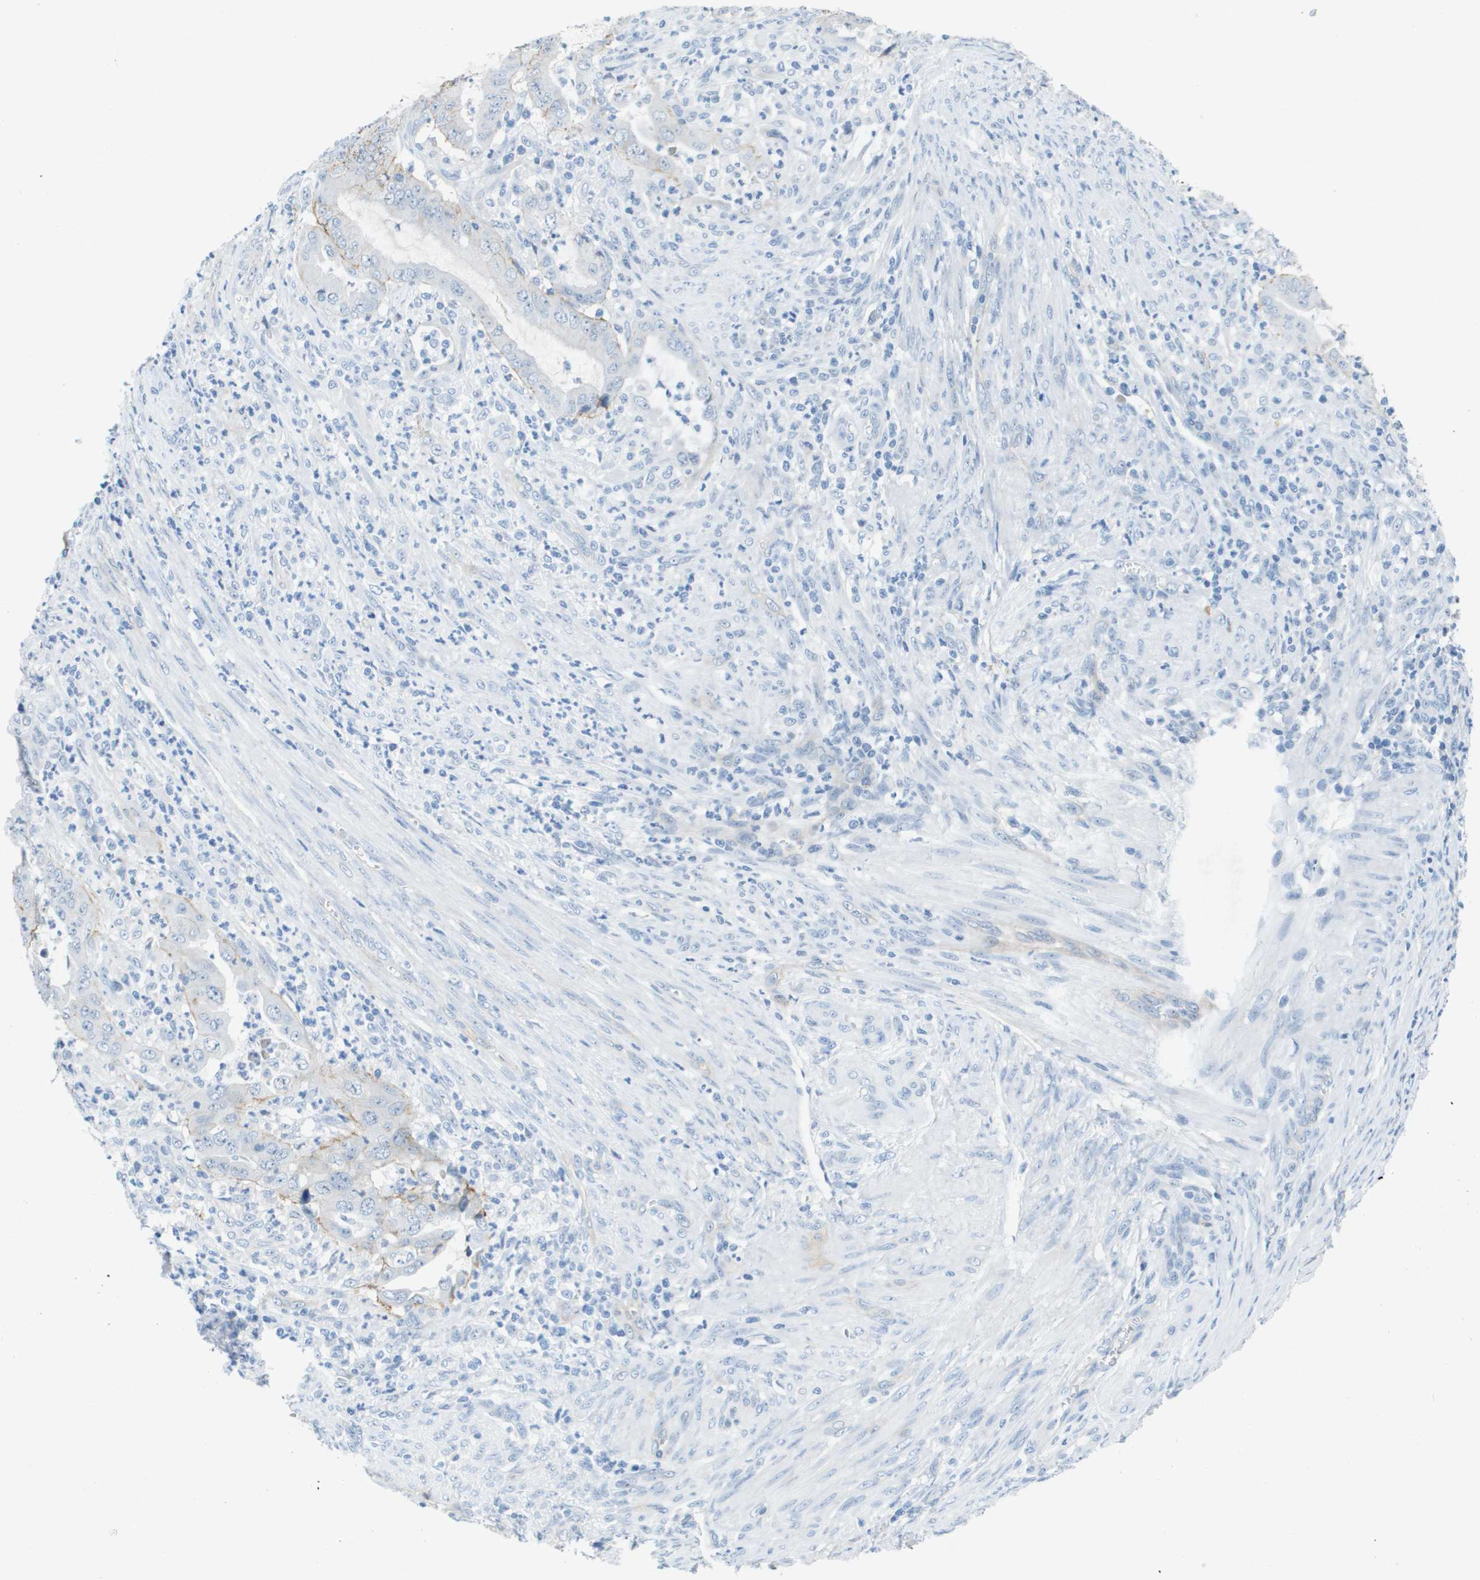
{"staining": {"intensity": "negative", "quantity": "none", "location": "none"}, "tissue": "endometrial cancer", "cell_type": "Tumor cells", "image_type": "cancer", "snomed": [{"axis": "morphology", "description": "Adenocarcinoma, NOS"}, {"axis": "topography", "description": "Endometrium"}], "caption": "This micrograph is of endometrial adenocarcinoma stained with immunohistochemistry to label a protein in brown with the nuclei are counter-stained blue. There is no positivity in tumor cells.", "gene": "ITGA6", "patient": {"sex": "female", "age": 70}}